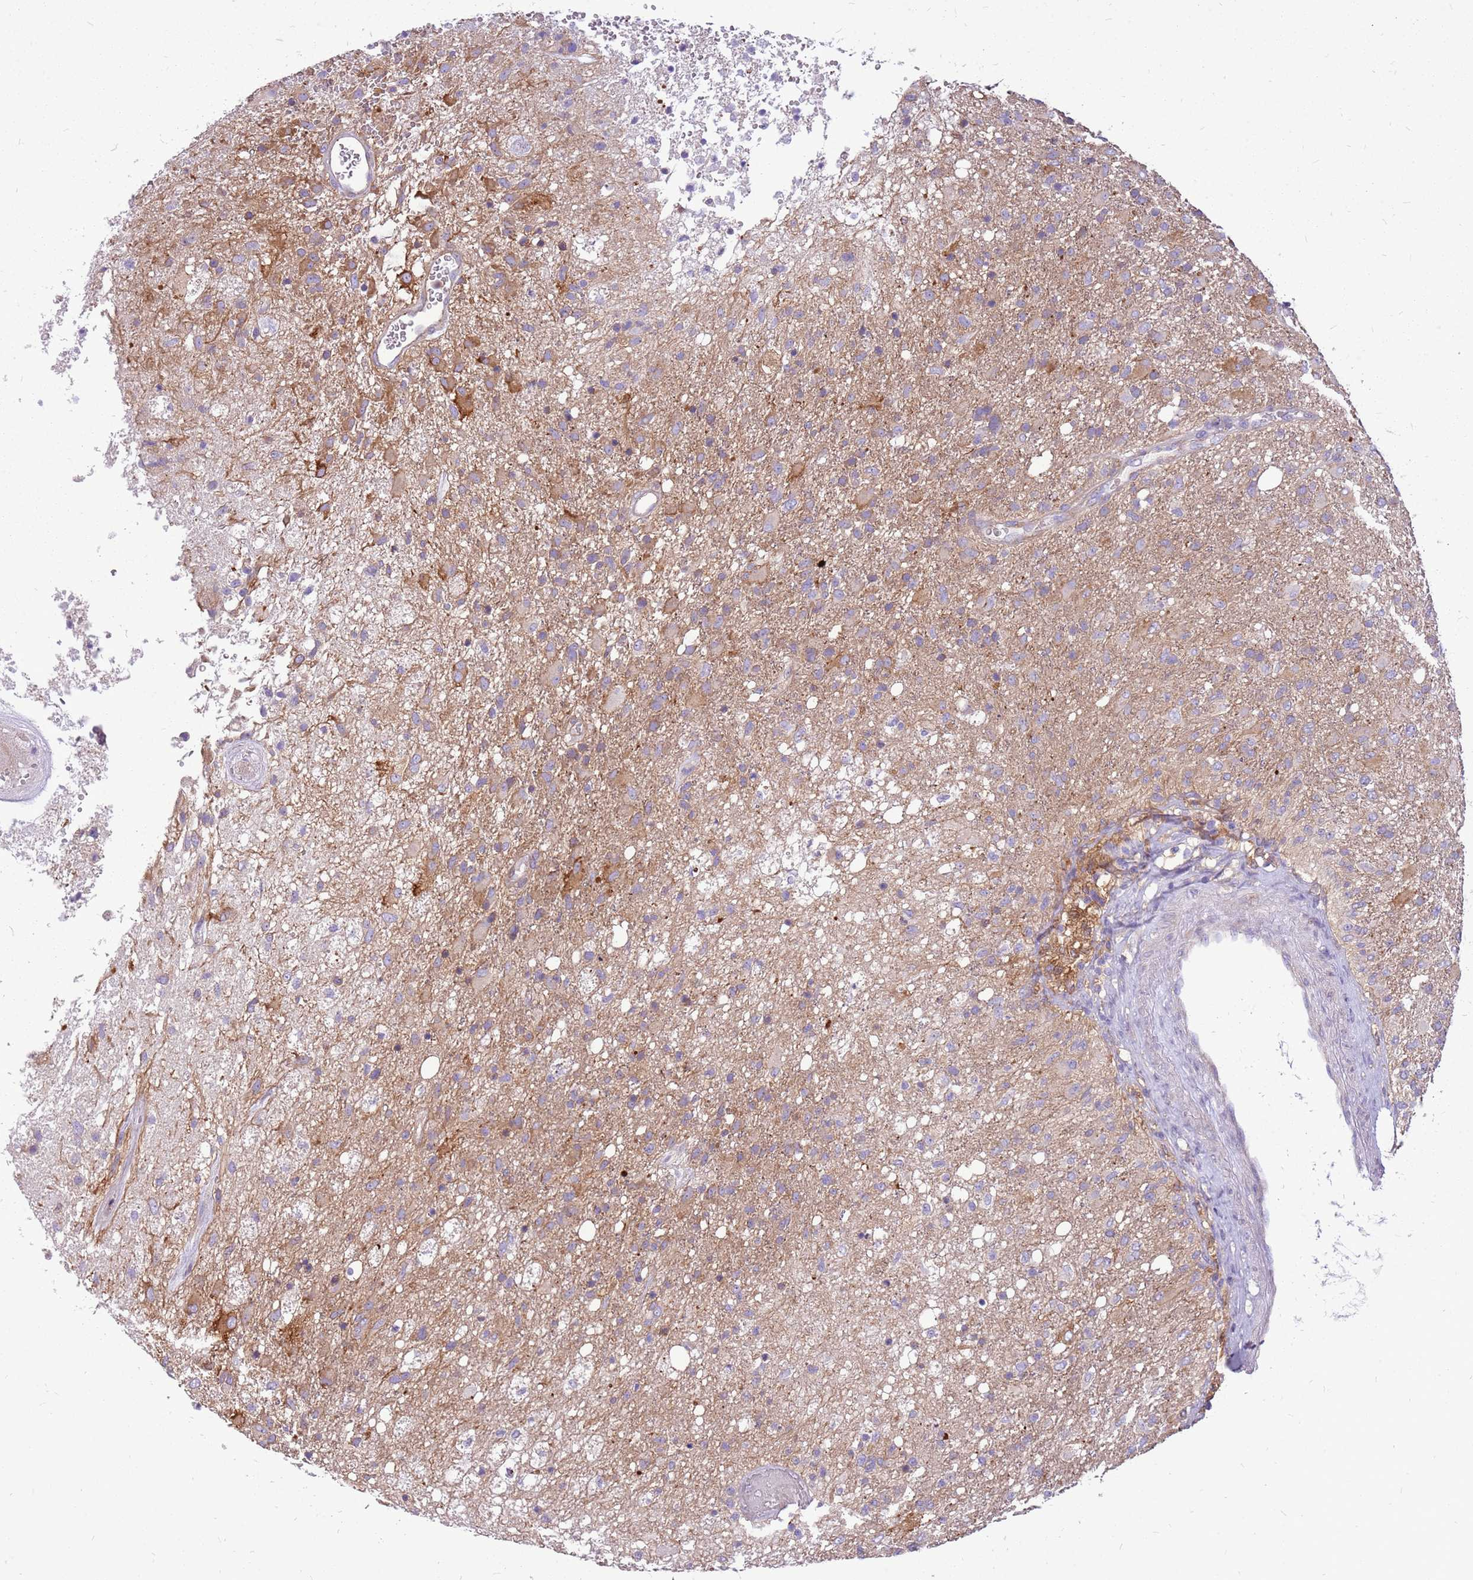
{"staining": {"intensity": "weak", "quantity": "<25%", "location": "cytoplasmic/membranous"}, "tissue": "glioma", "cell_type": "Tumor cells", "image_type": "cancer", "snomed": [{"axis": "morphology", "description": "Glioma, malignant, High grade"}, {"axis": "topography", "description": "Brain"}], "caption": "Immunohistochemical staining of glioma exhibits no significant expression in tumor cells.", "gene": "WDR90", "patient": {"sex": "female", "age": 74}}